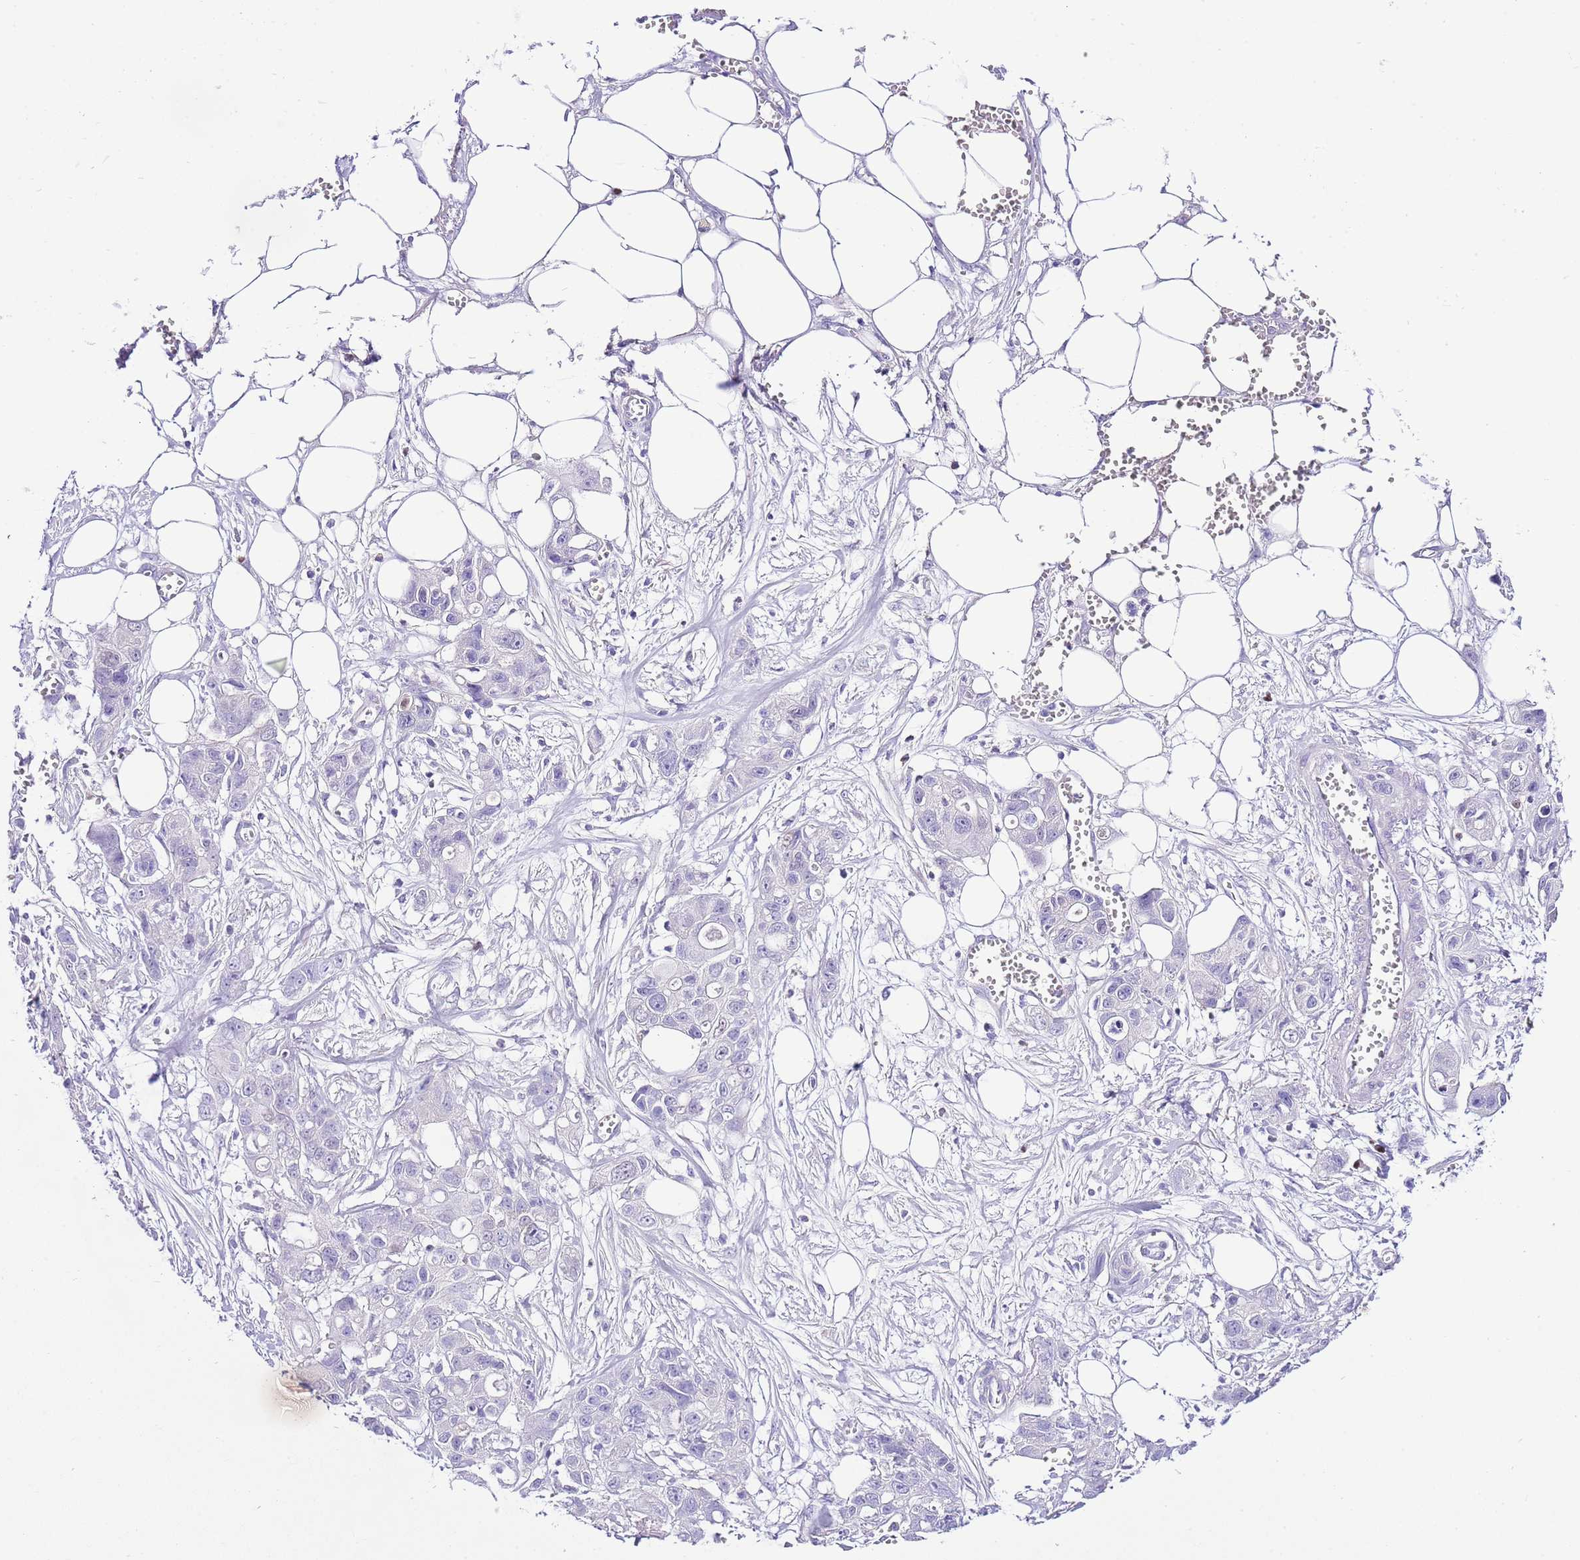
{"staining": {"intensity": "negative", "quantity": "none", "location": "none"}, "tissue": "ovarian cancer", "cell_type": "Tumor cells", "image_type": "cancer", "snomed": [{"axis": "morphology", "description": "Cystadenocarcinoma, mucinous, NOS"}, {"axis": "topography", "description": "Ovary"}], "caption": "Immunohistochemistry (IHC) of human ovarian mucinous cystadenocarcinoma shows no positivity in tumor cells.", "gene": "BHLHA15", "patient": {"sex": "female", "age": 70}}